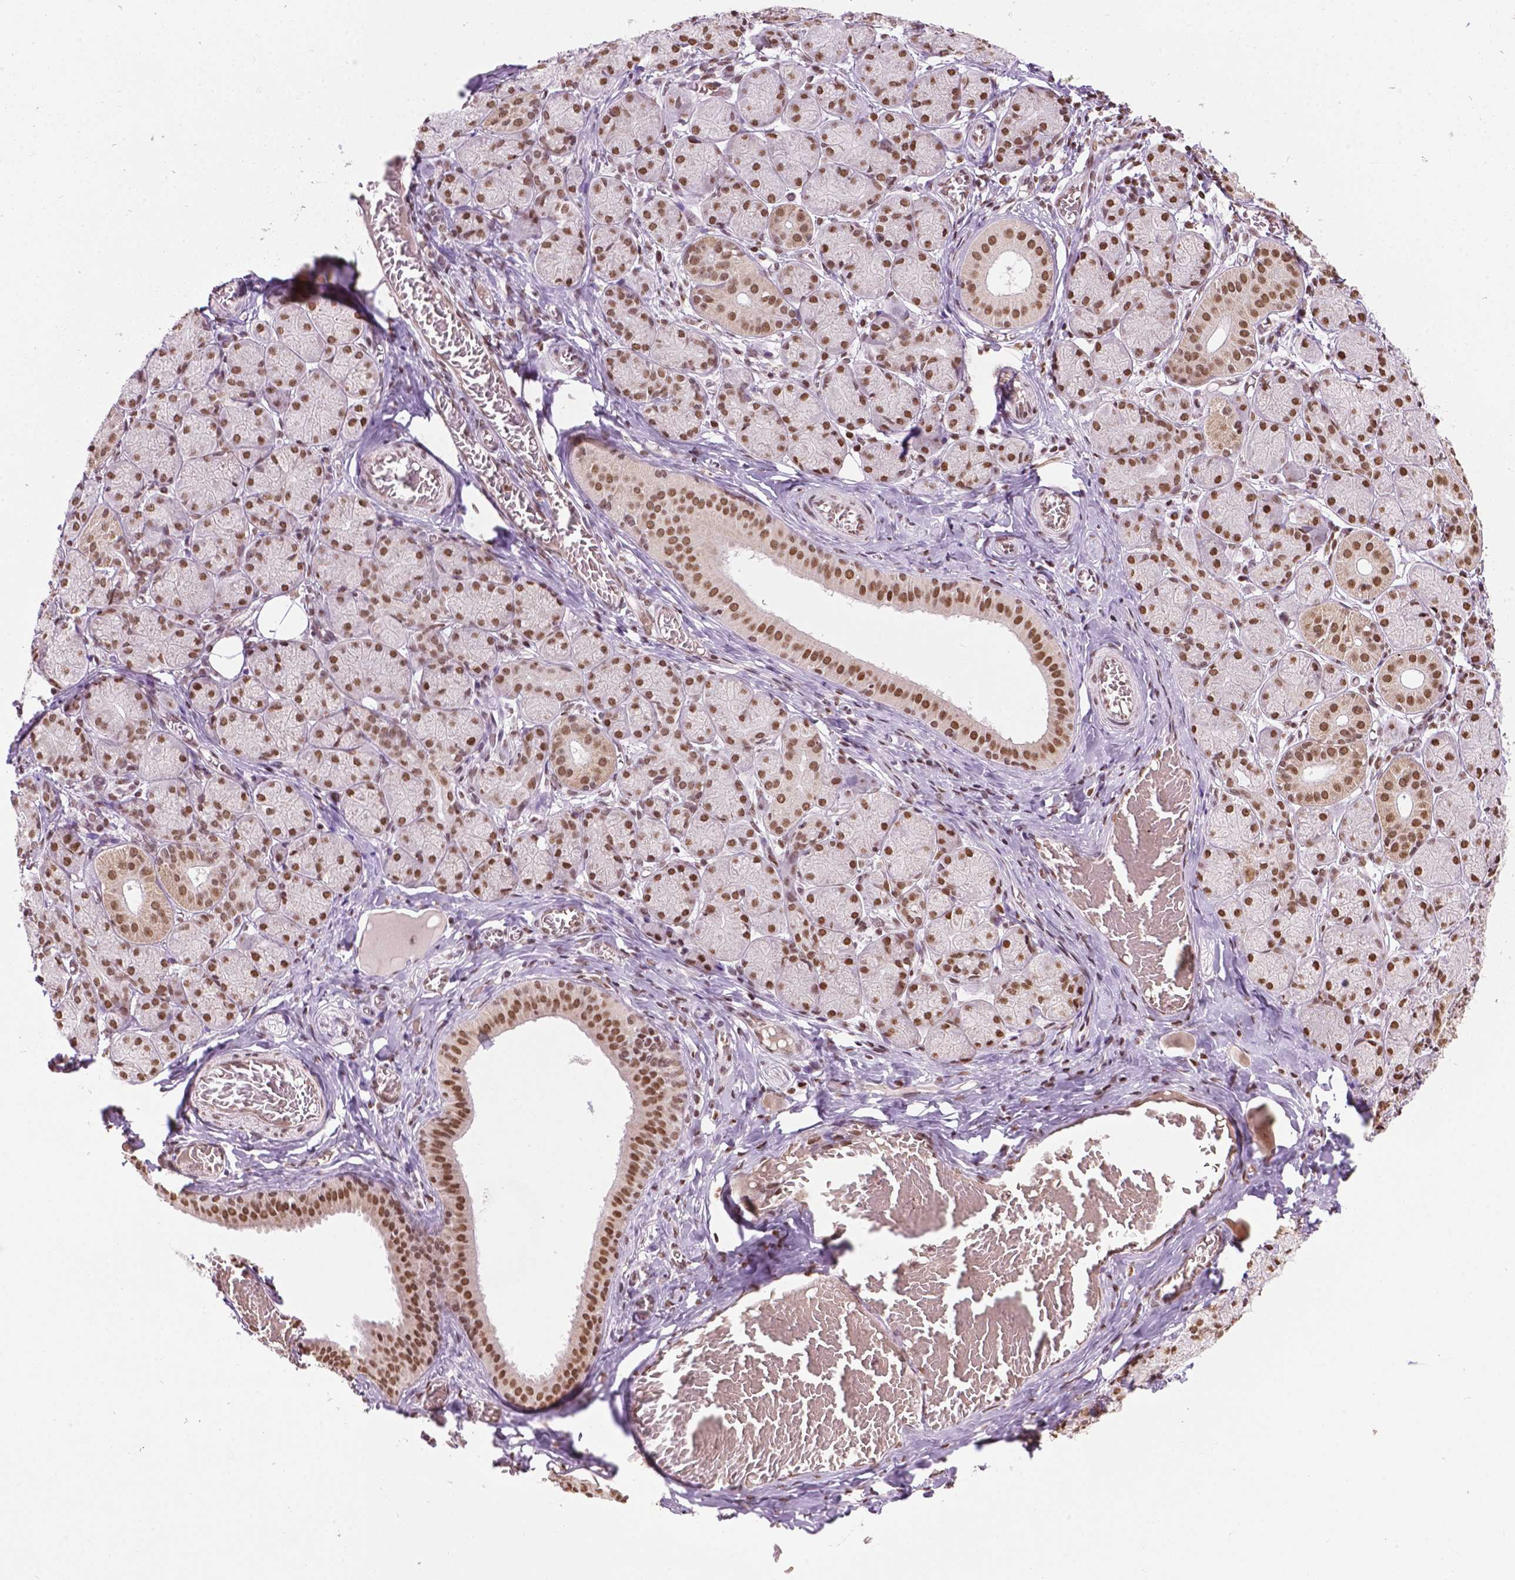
{"staining": {"intensity": "moderate", "quantity": ">75%", "location": "nuclear"}, "tissue": "salivary gland", "cell_type": "Glandular cells", "image_type": "normal", "snomed": [{"axis": "morphology", "description": "Normal tissue, NOS"}, {"axis": "topography", "description": "Salivary gland"}, {"axis": "topography", "description": "Peripheral nerve tissue"}], "caption": "Immunohistochemical staining of unremarkable human salivary gland exhibits medium levels of moderate nuclear expression in approximately >75% of glandular cells. (IHC, brightfield microscopy, high magnification).", "gene": "COL23A1", "patient": {"sex": "female", "age": 24}}